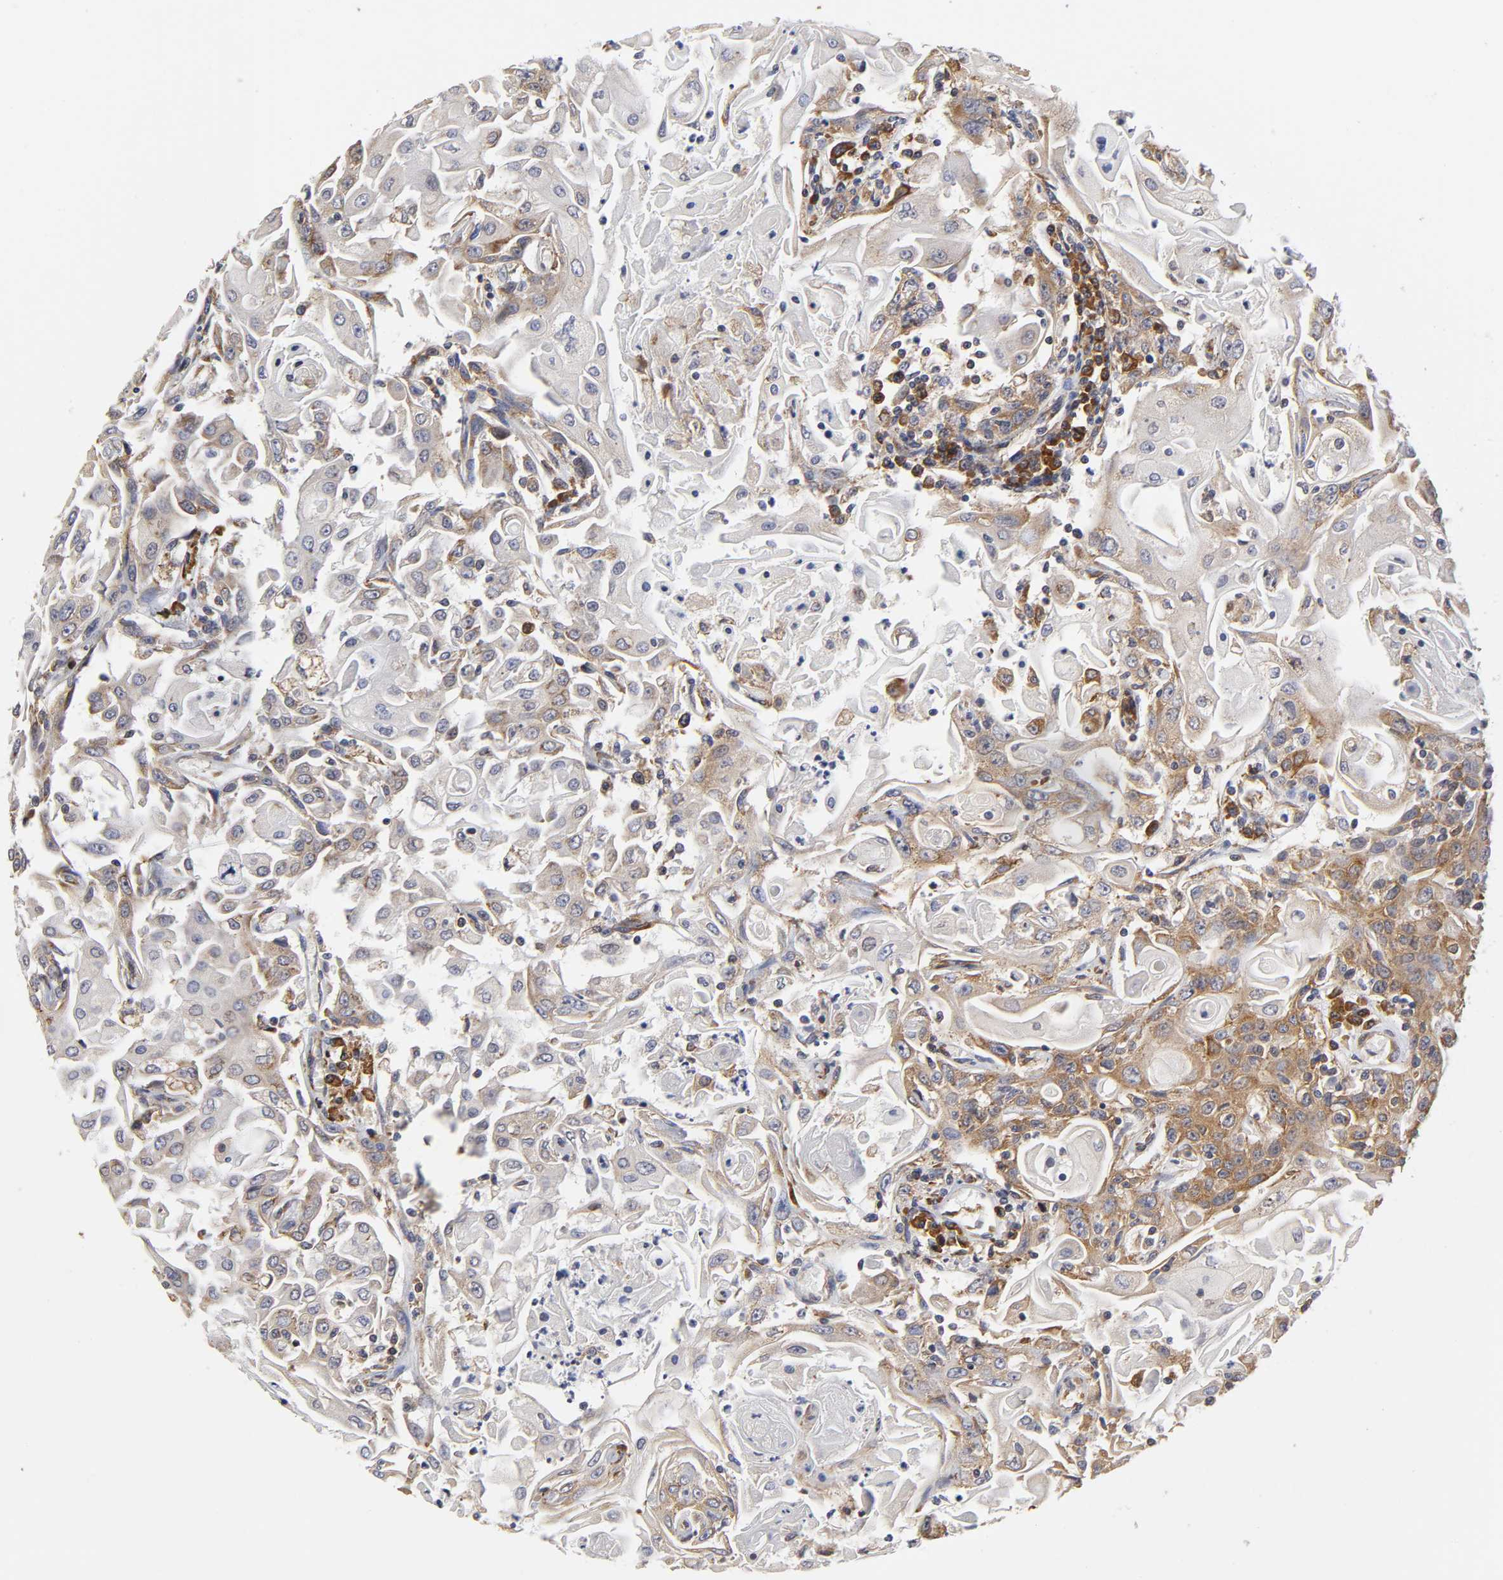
{"staining": {"intensity": "moderate", "quantity": "25%-75%", "location": "cytoplasmic/membranous"}, "tissue": "head and neck cancer", "cell_type": "Tumor cells", "image_type": "cancer", "snomed": [{"axis": "morphology", "description": "Squamous cell carcinoma, NOS"}, {"axis": "topography", "description": "Oral tissue"}, {"axis": "topography", "description": "Head-Neck"}], "caption": "Immunohistochemistry (IHC) micrograph of head and neck cancer stained for a protein (brown), which exhibits medium levels of moderate cytoplasmic/membranous staining in about 25%-75% of tumor cells.", "gene": "RPL14", "patient": {"sex": "female", "age": 76}}